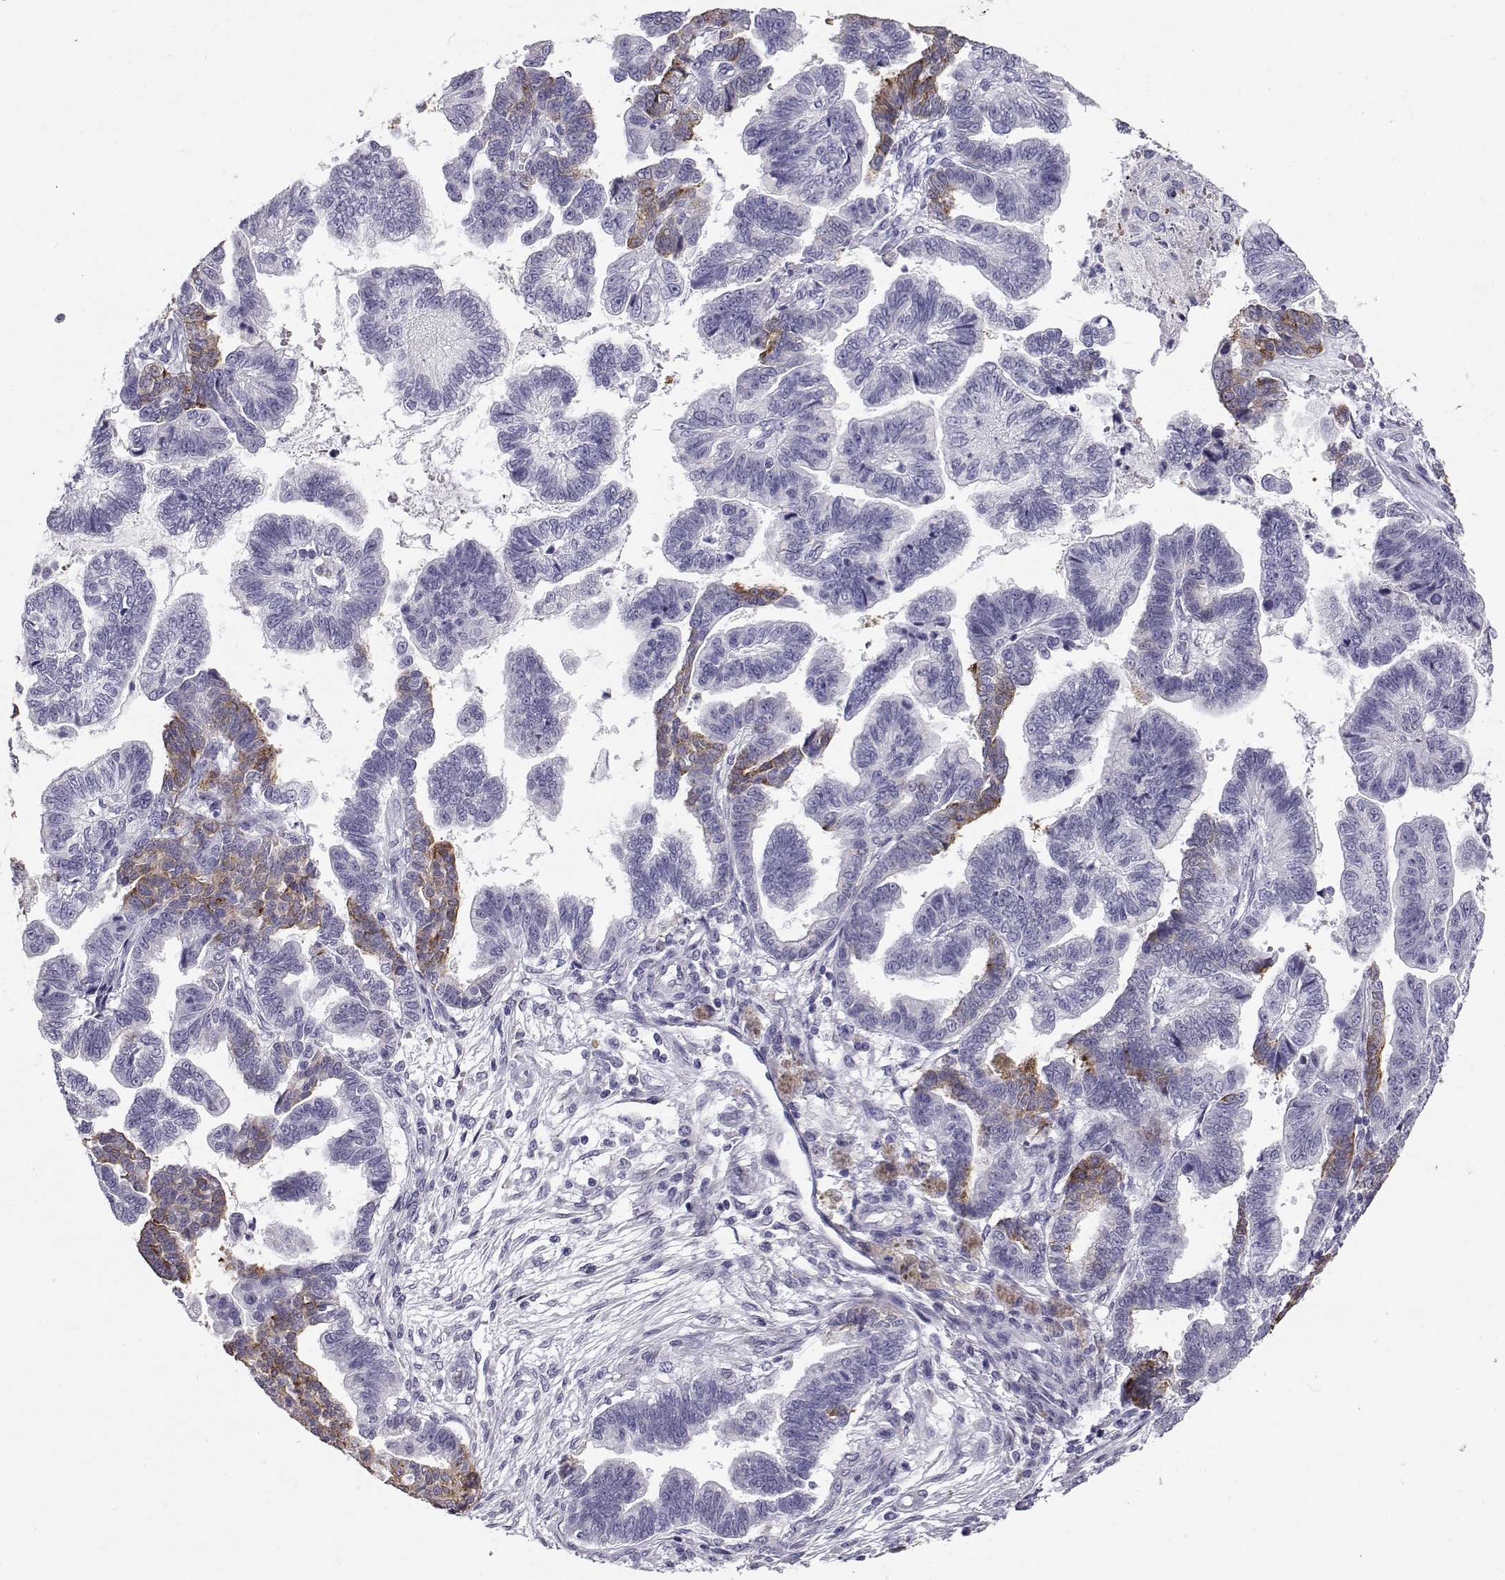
{"staining": {"intensity": "strong", "quantity": "<25%", "location": "cytoplasmic/membranous"}, "tissue": "stomach cancer", "cell_type": "Tumor cells", "image_type": "cancer", "snomed": [{"axis": "morphology", "description": "Adenocarcinoma, NOS"}, {"axis": "topography", "description": "Stomach"}], "caption": "Tumor cells demonstrate medium levels of strong cytoplasmic/membranous staining in approximately <25% of cells in human stomach cancer.", "gene": "RNASE12", "patient": {"sex": "male", "age": 83}}